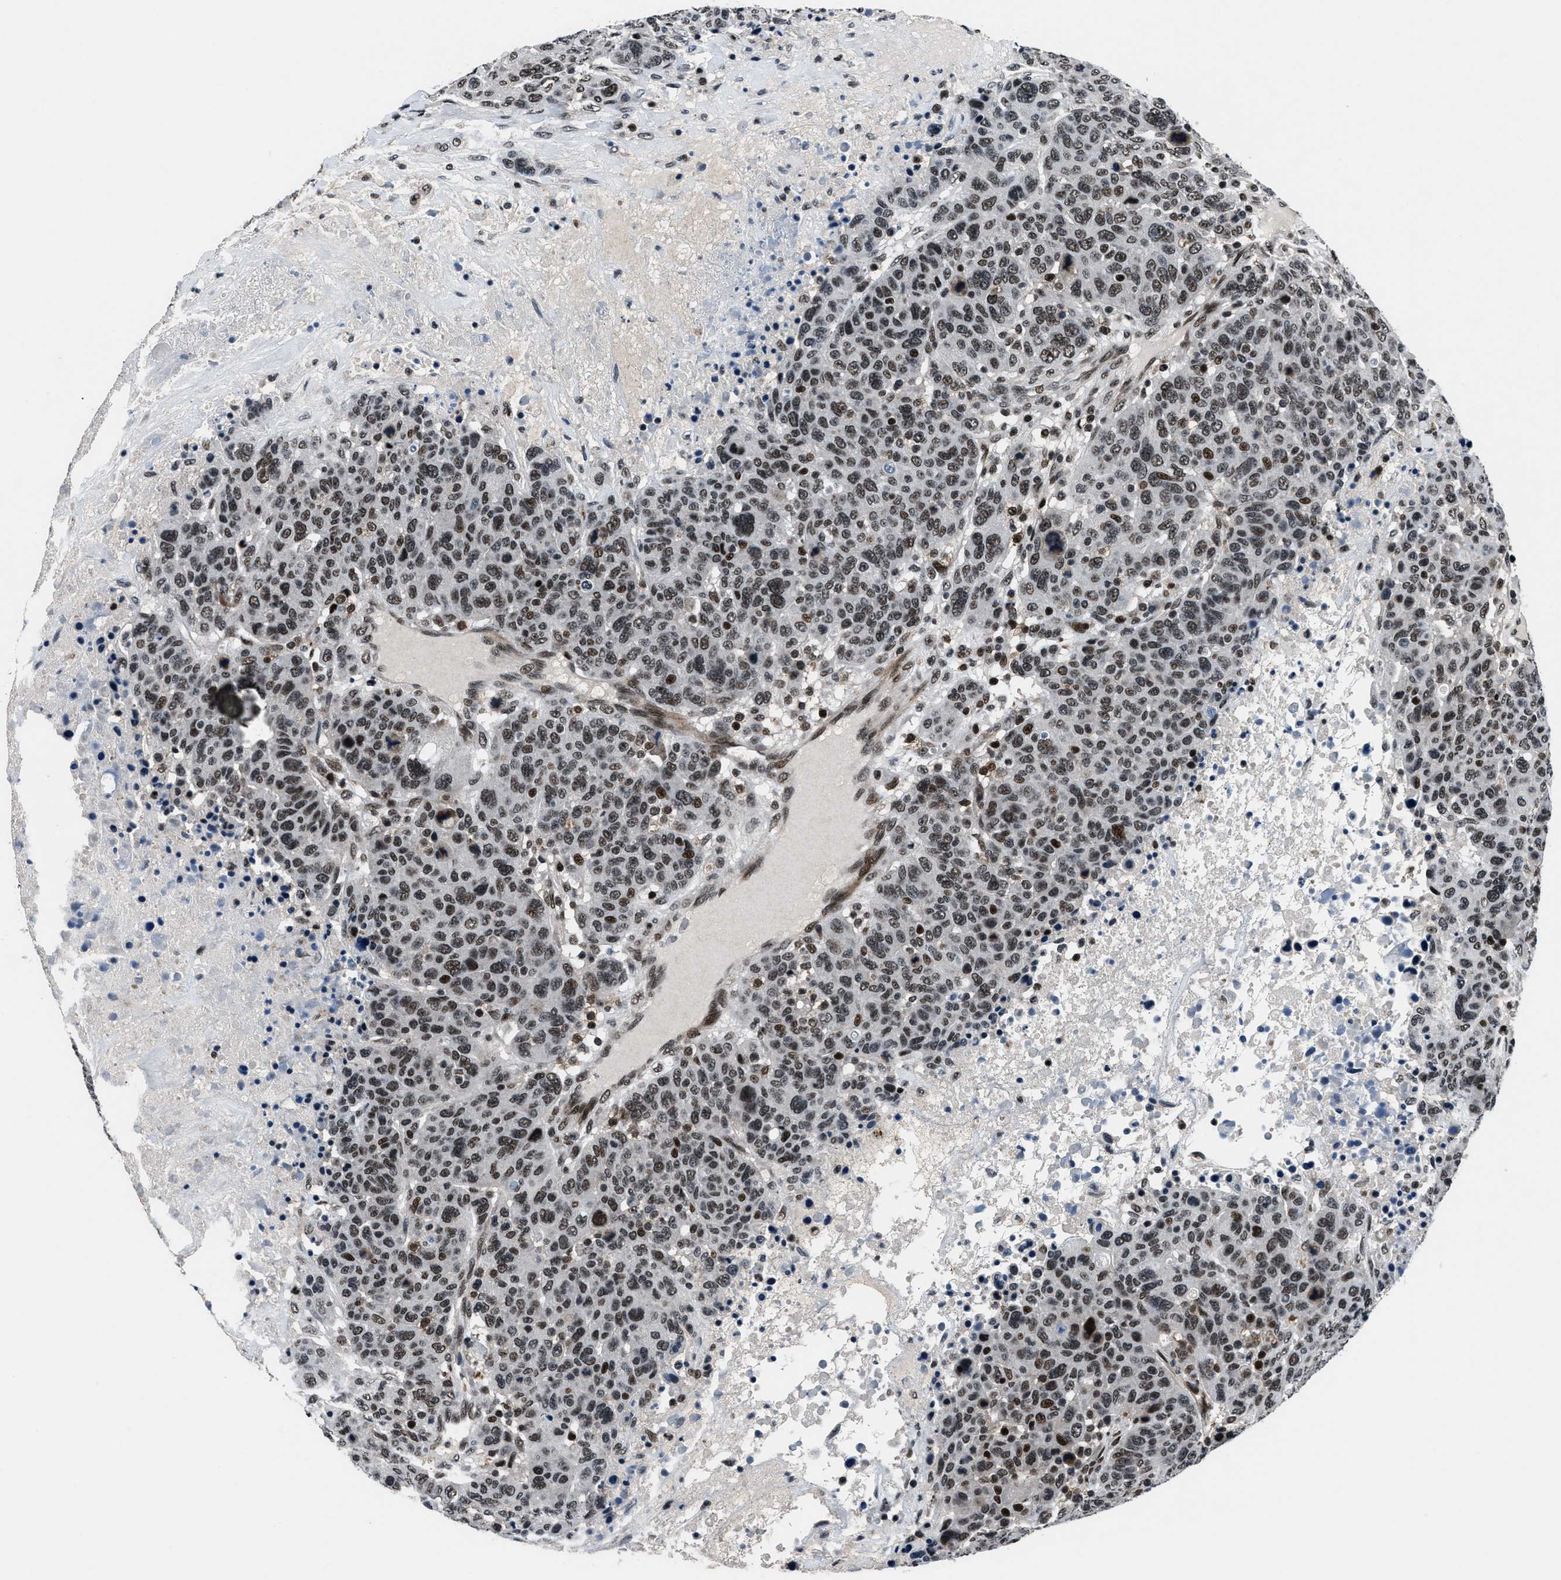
{"staining": {"intensity": "strong", "quantity": ">75%", "location": "nuclear"}, "tissue": "breast cancer", "cell_type": "Tumor cells", "image_type": "cancer", "snomed": [{"axis": "morphology", "description": "Duct carcinoma"}, {"axis": "topography", "description": "Breast"}], "caption": "Immunohistochemical staining of breast cancer exhibits high levels of strong nuclear positivity in about >75% of tumor cells.", "gene": "SMARCB1", "patient": {"sex": "female", "age": 37}}